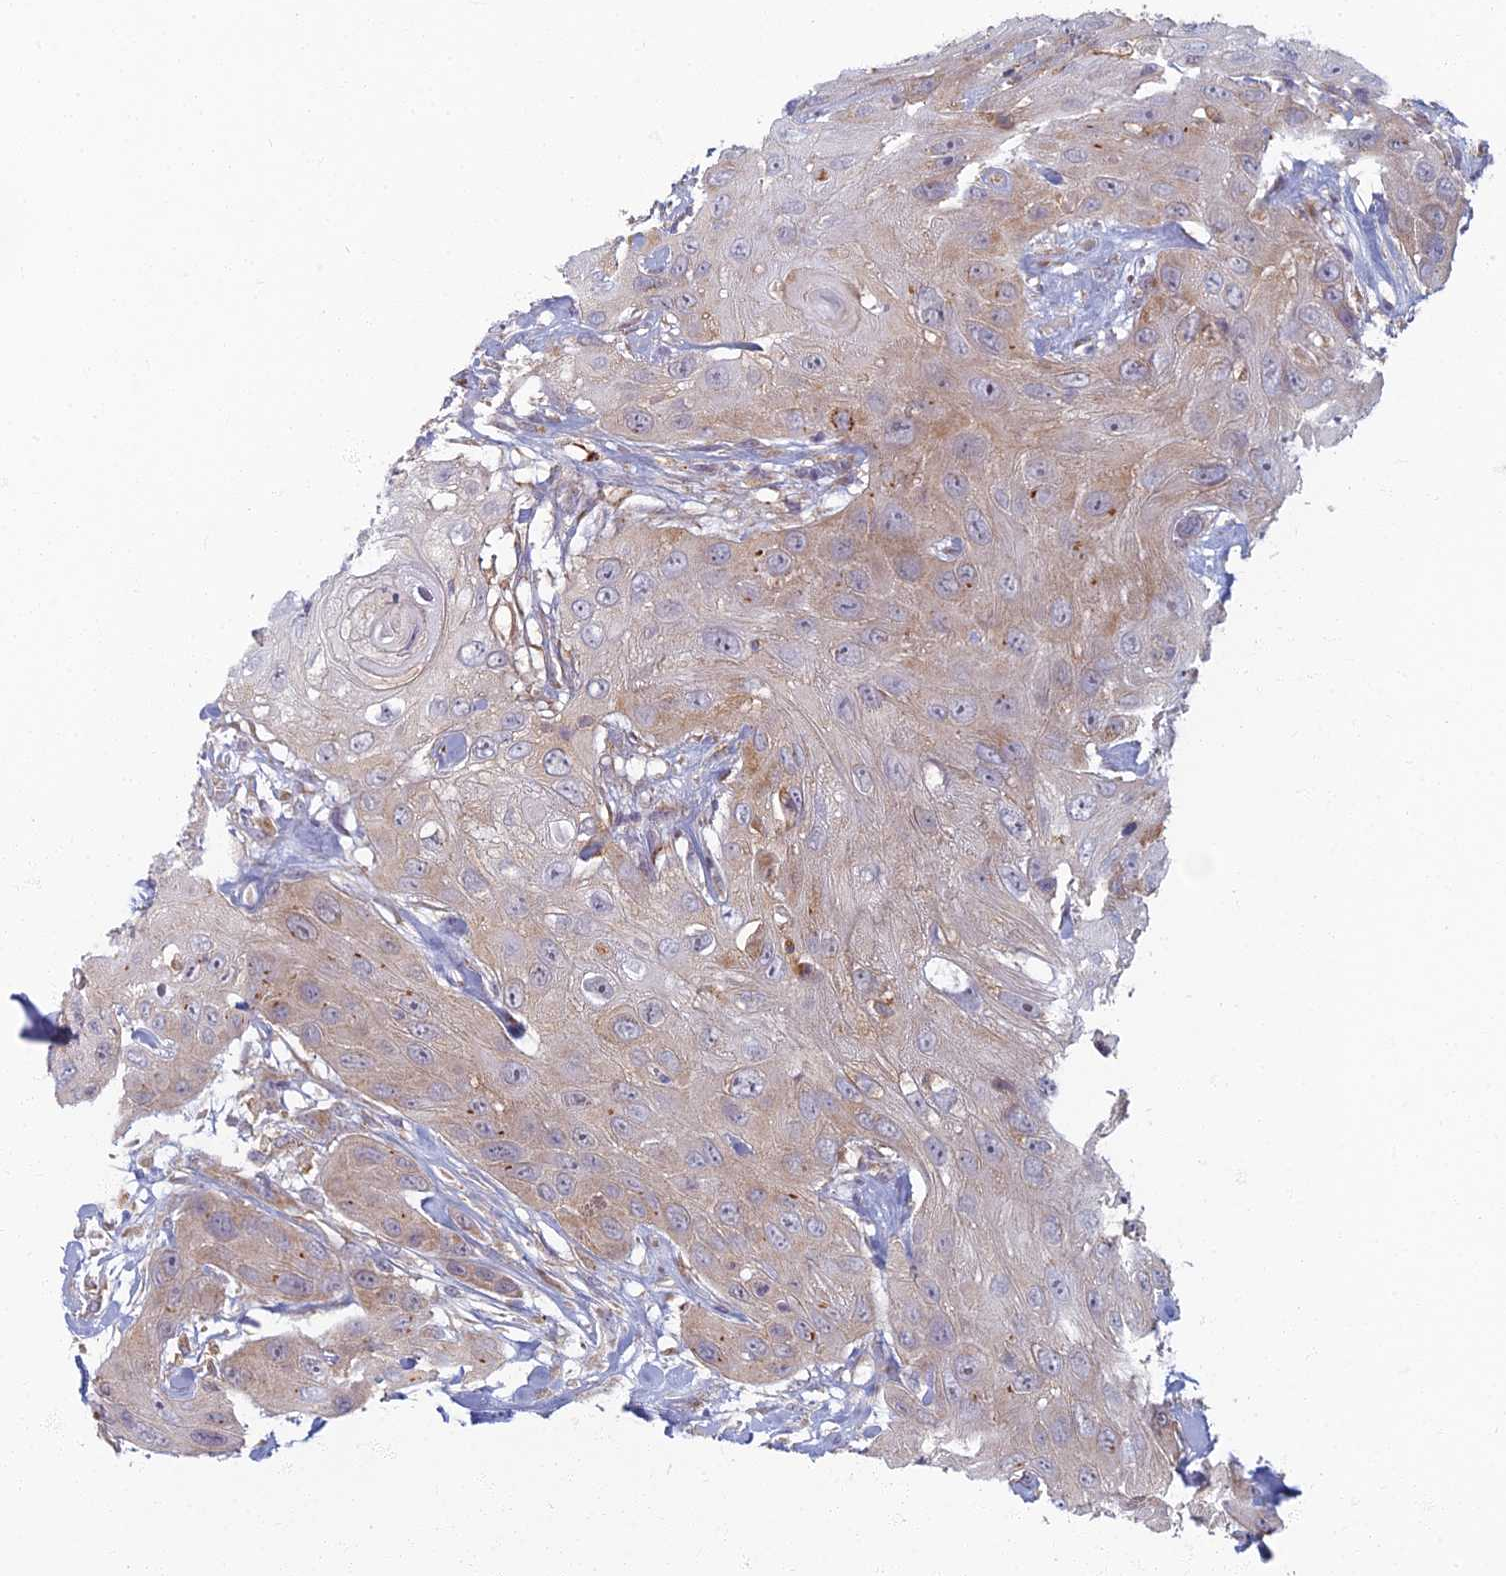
{"staining": {"intensity": "weak", "quantity": "25%-75%", "location": "cytoplasmic/membranous"}, "tissue": "head and neck cancer", "cell_type": "Tumor cells", "image_type": "cancer", "snomed": [{"axis": "morphology", "description": "Squamous cell carcinoma, NOS"}, {"axis": "topography", "description": "Head-Neck"}], "caption": "Tumor cells show low levels of weak cytoplasmic/membranous expression in approximately 25%-75% of cells in squamous cell carcinoma (head and neck).", "gene": "PROX2", "patient": {"sex": "male", "age": 81}}